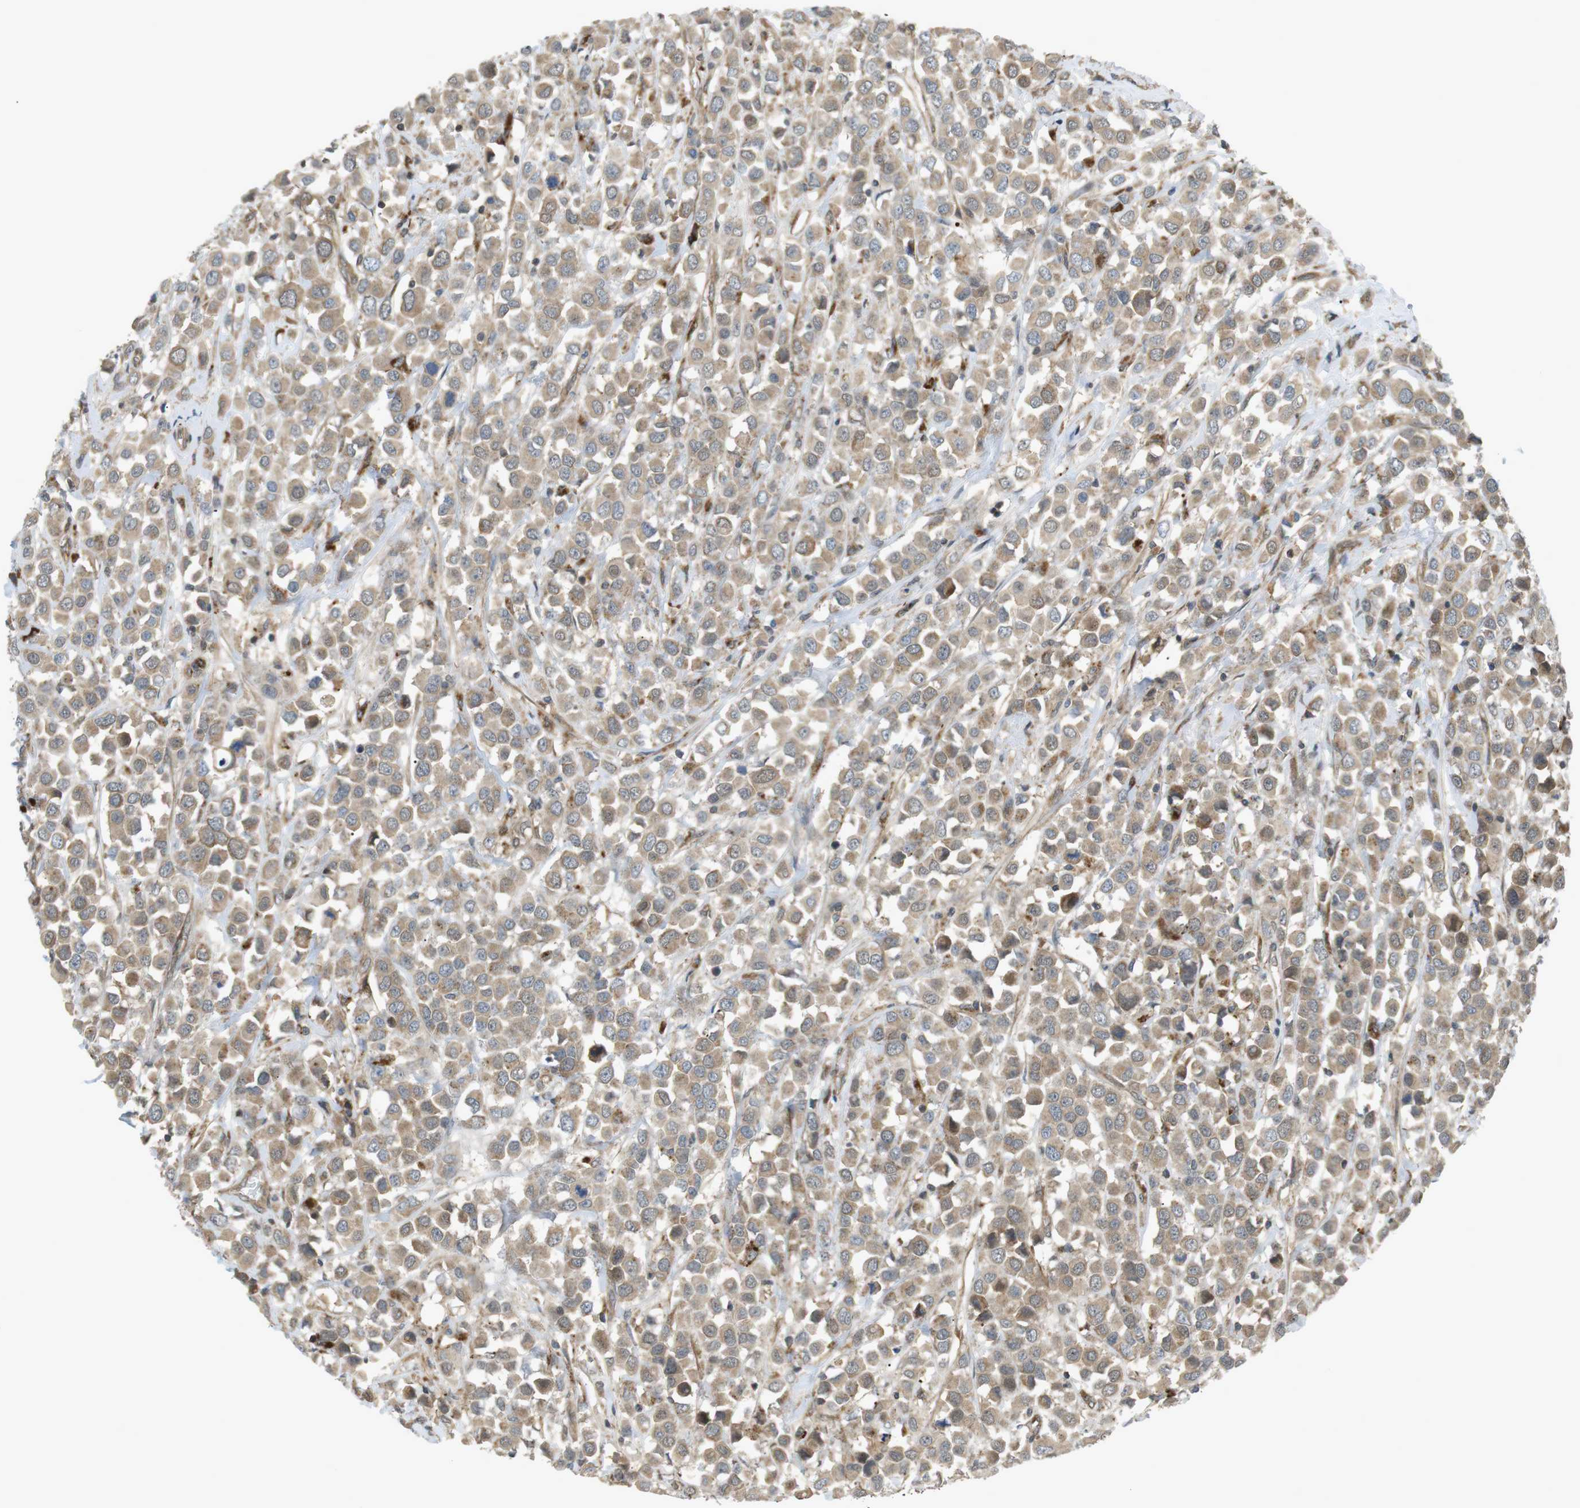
{"staining": {"intensity": "moderate", "quantity": ">75%", "location": "cytoplasmic/membranous"}, "tissue": "breast cancer", "cell_type": "Tumor cells", "image_type": "cancer", "snomed": [{"axis": "morphology", "description": "Duct carcinoma"}, {"axis": "topography", "description": "Breast"}], "caption": "Invasive ductal carcinoma (breast) tissue shows moderate cytoplasmic/membranous staining in about >75% of tumor cells, visualized by immunohistochemistry.", "gene": "KANK2", "patient": {"sex": "female", "age": 61}}